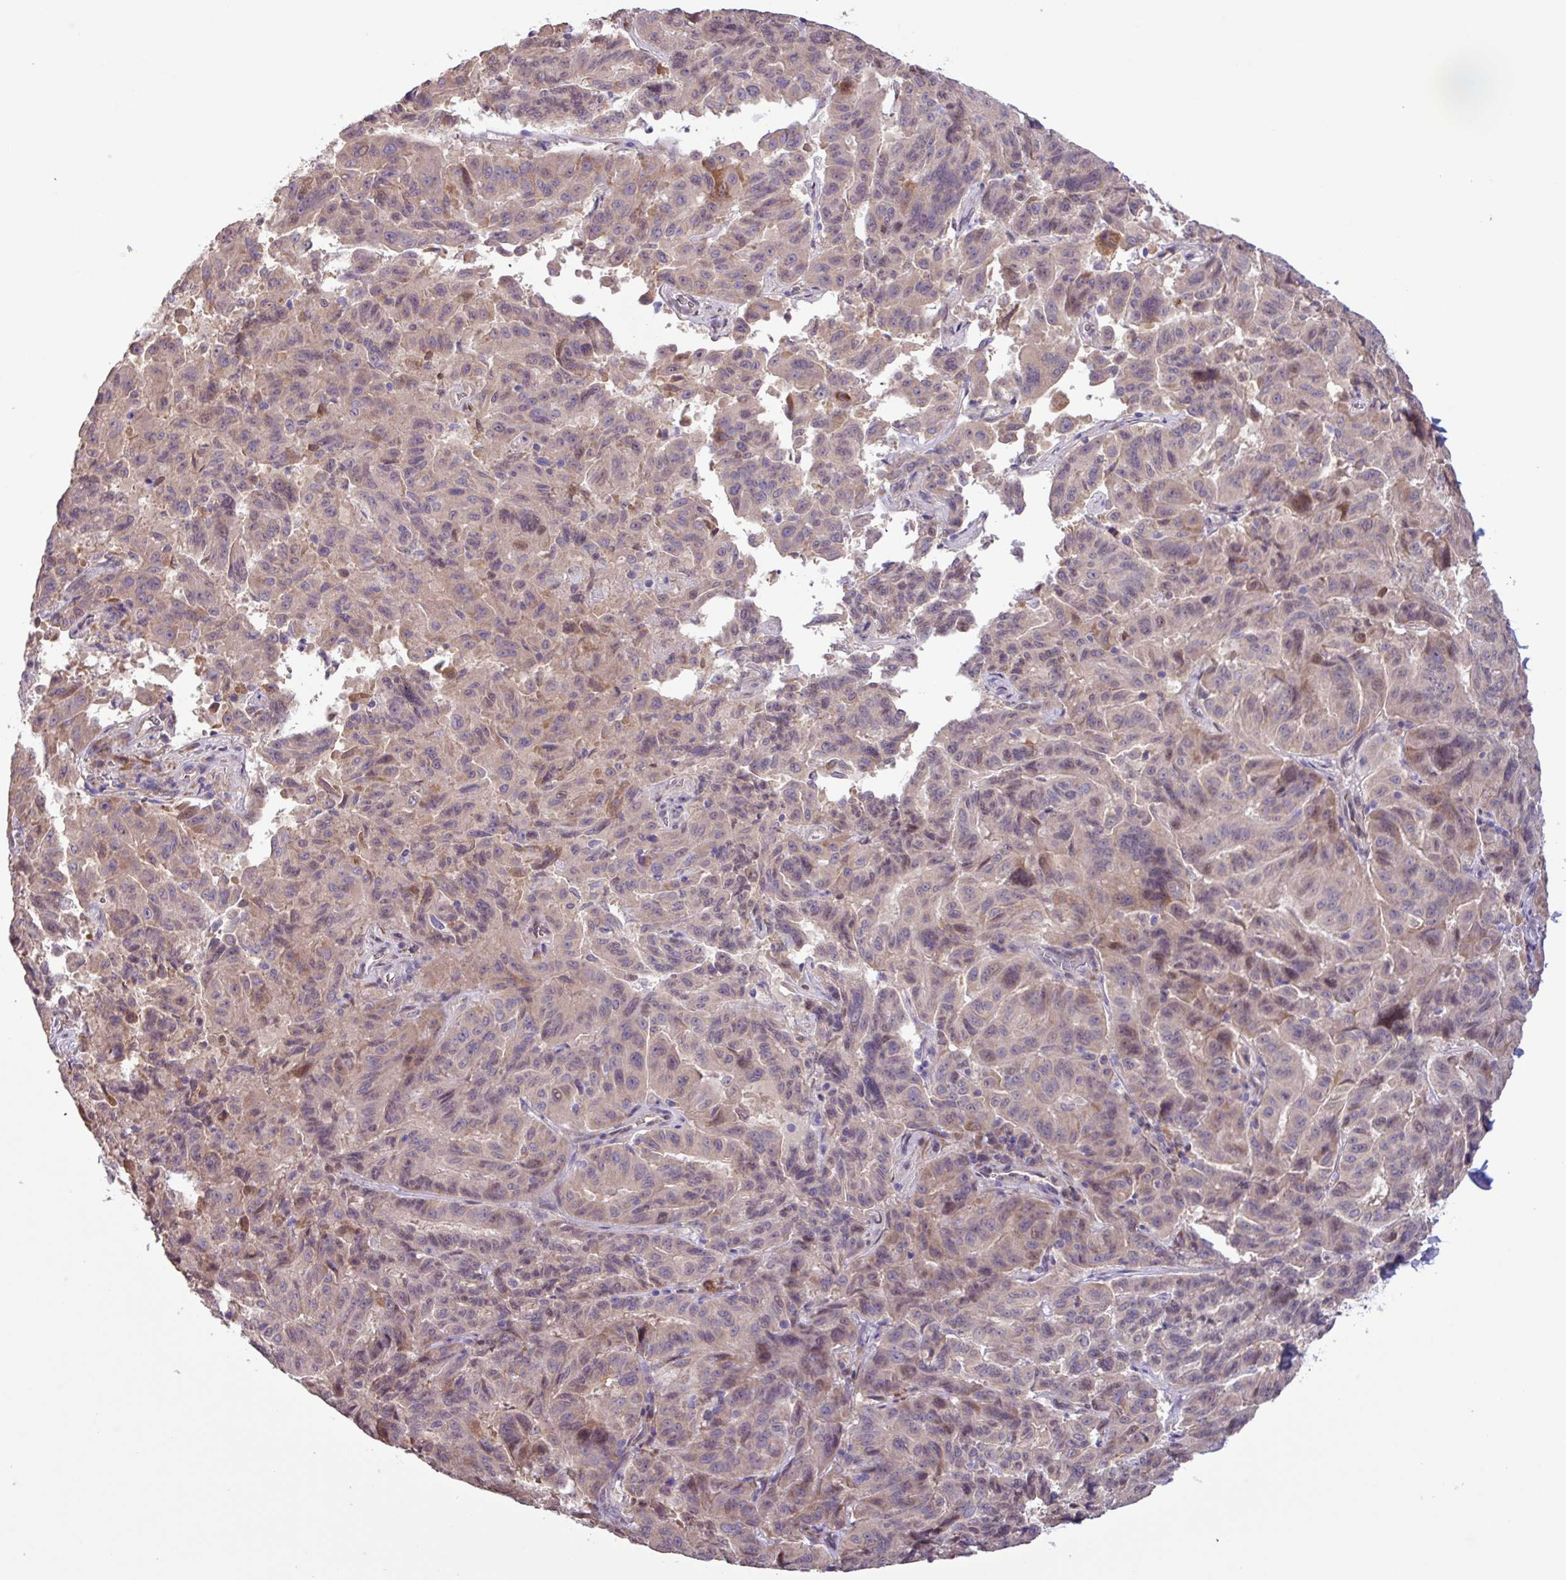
{"staining": {"intensity": "weak", "quantity": "<25%", "location": "cytoplasmic/membranous"}, "tissue": "pancreatic cancer", "cell_type": "Tumor cells", "image_type": "cancer", "snomed": [{"axis": "morphology", "description": "Adenocarcinoma, NOS"}, {"axis": "topography", "description": "Pancreas"}], "caption": "Micrograph shows no significant protein positivity in tumor cells of pancreatic cancer (adenocarcinoma).", "gene": "C20orf27", "patient": {"sex": "male", "age": 63}}